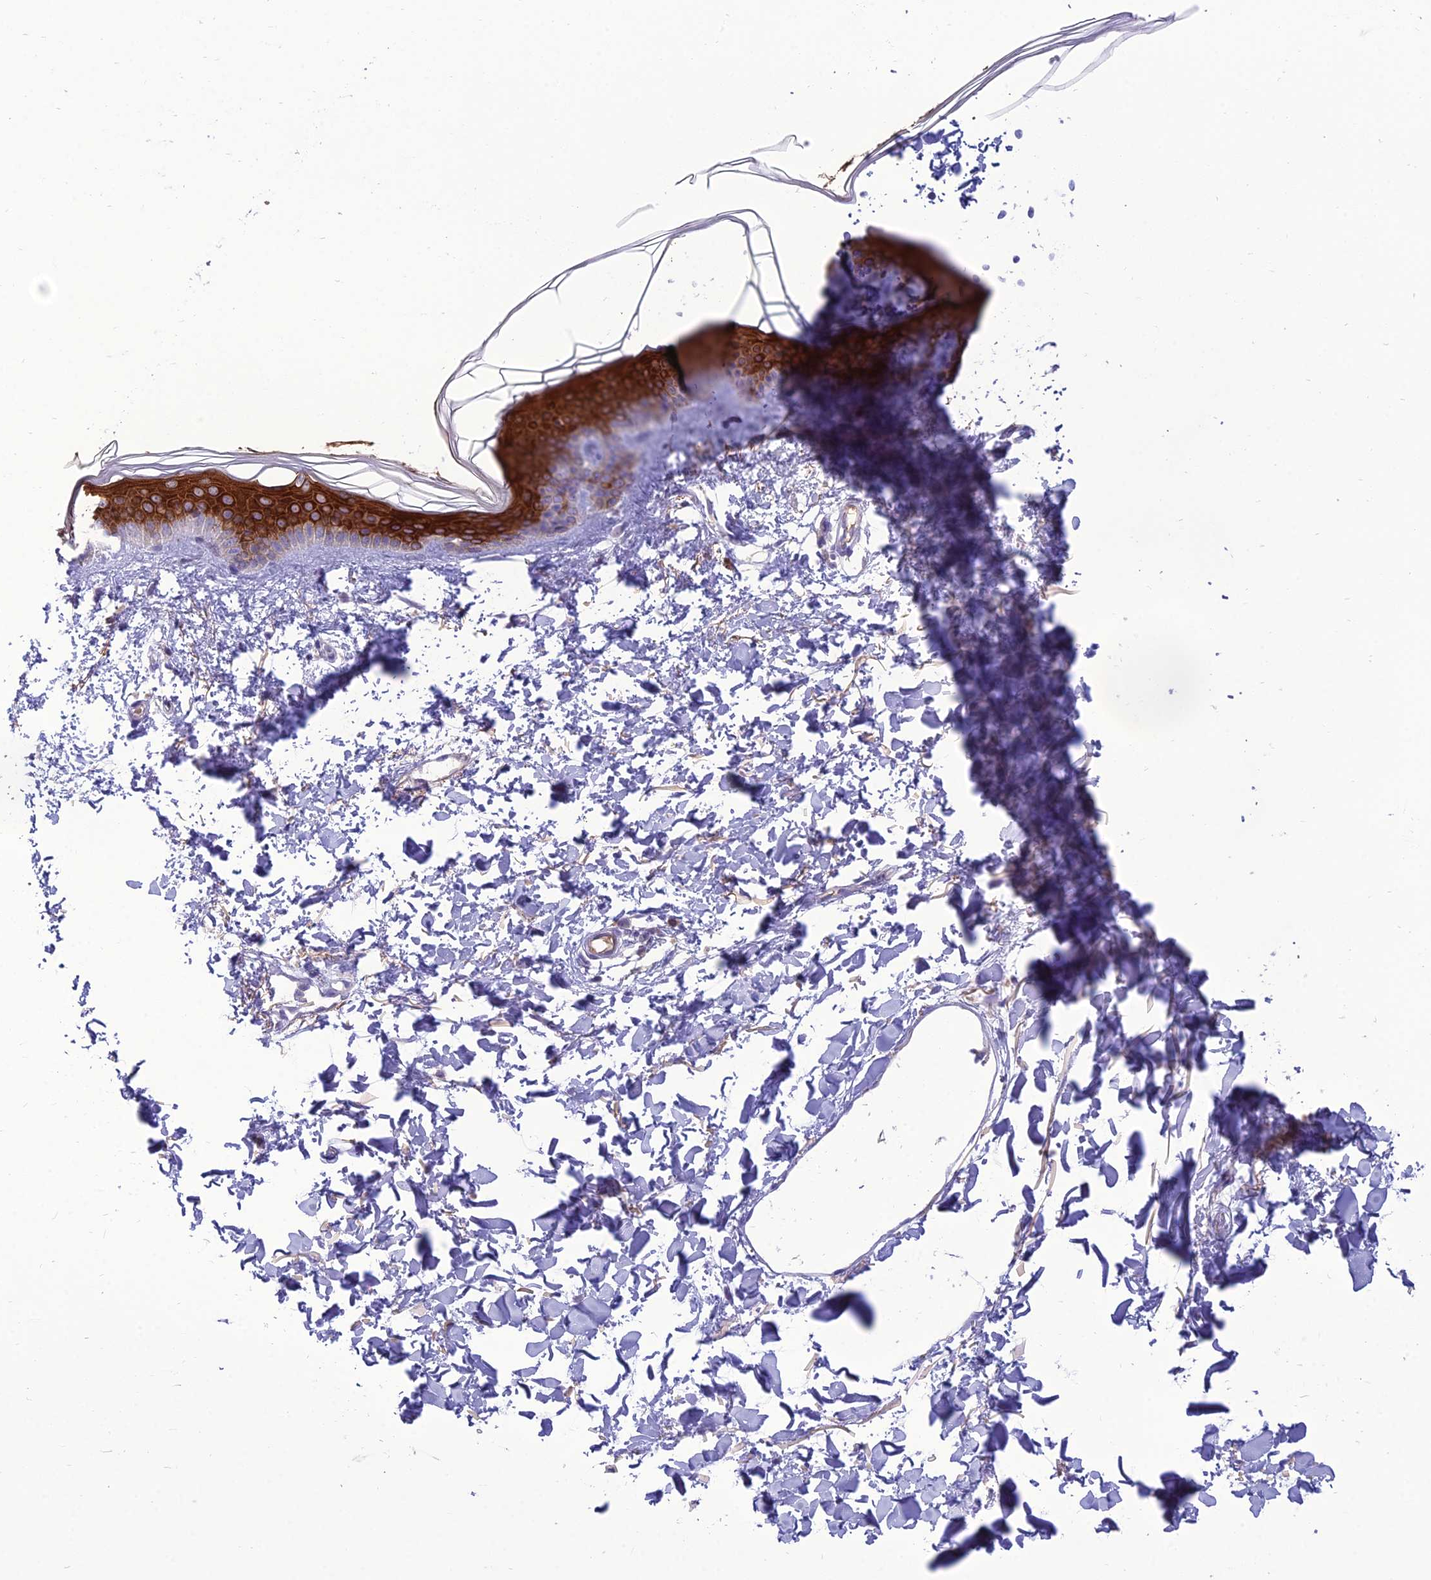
{"staining": {"intensity": "weak", "quantity": ">75%", "location": "cytoplasmic/membranous"}, "tissue": "skin", "cell_type": "Fibroblasts", "image_type": "normal", "snomed": [{"axis": "morphology", "description": "Normal tissue, NOS"}, {"axis": "topography", "description": "Skin"}], "caption": "About >75% of fibroblasts in benign skin exhibit weak cytoplasmic/membranous protein positivity as visualized by brown immunohistochemical staining.", "gene": "ANKS4B", "patient": {"sex": "female", "age": 58}}